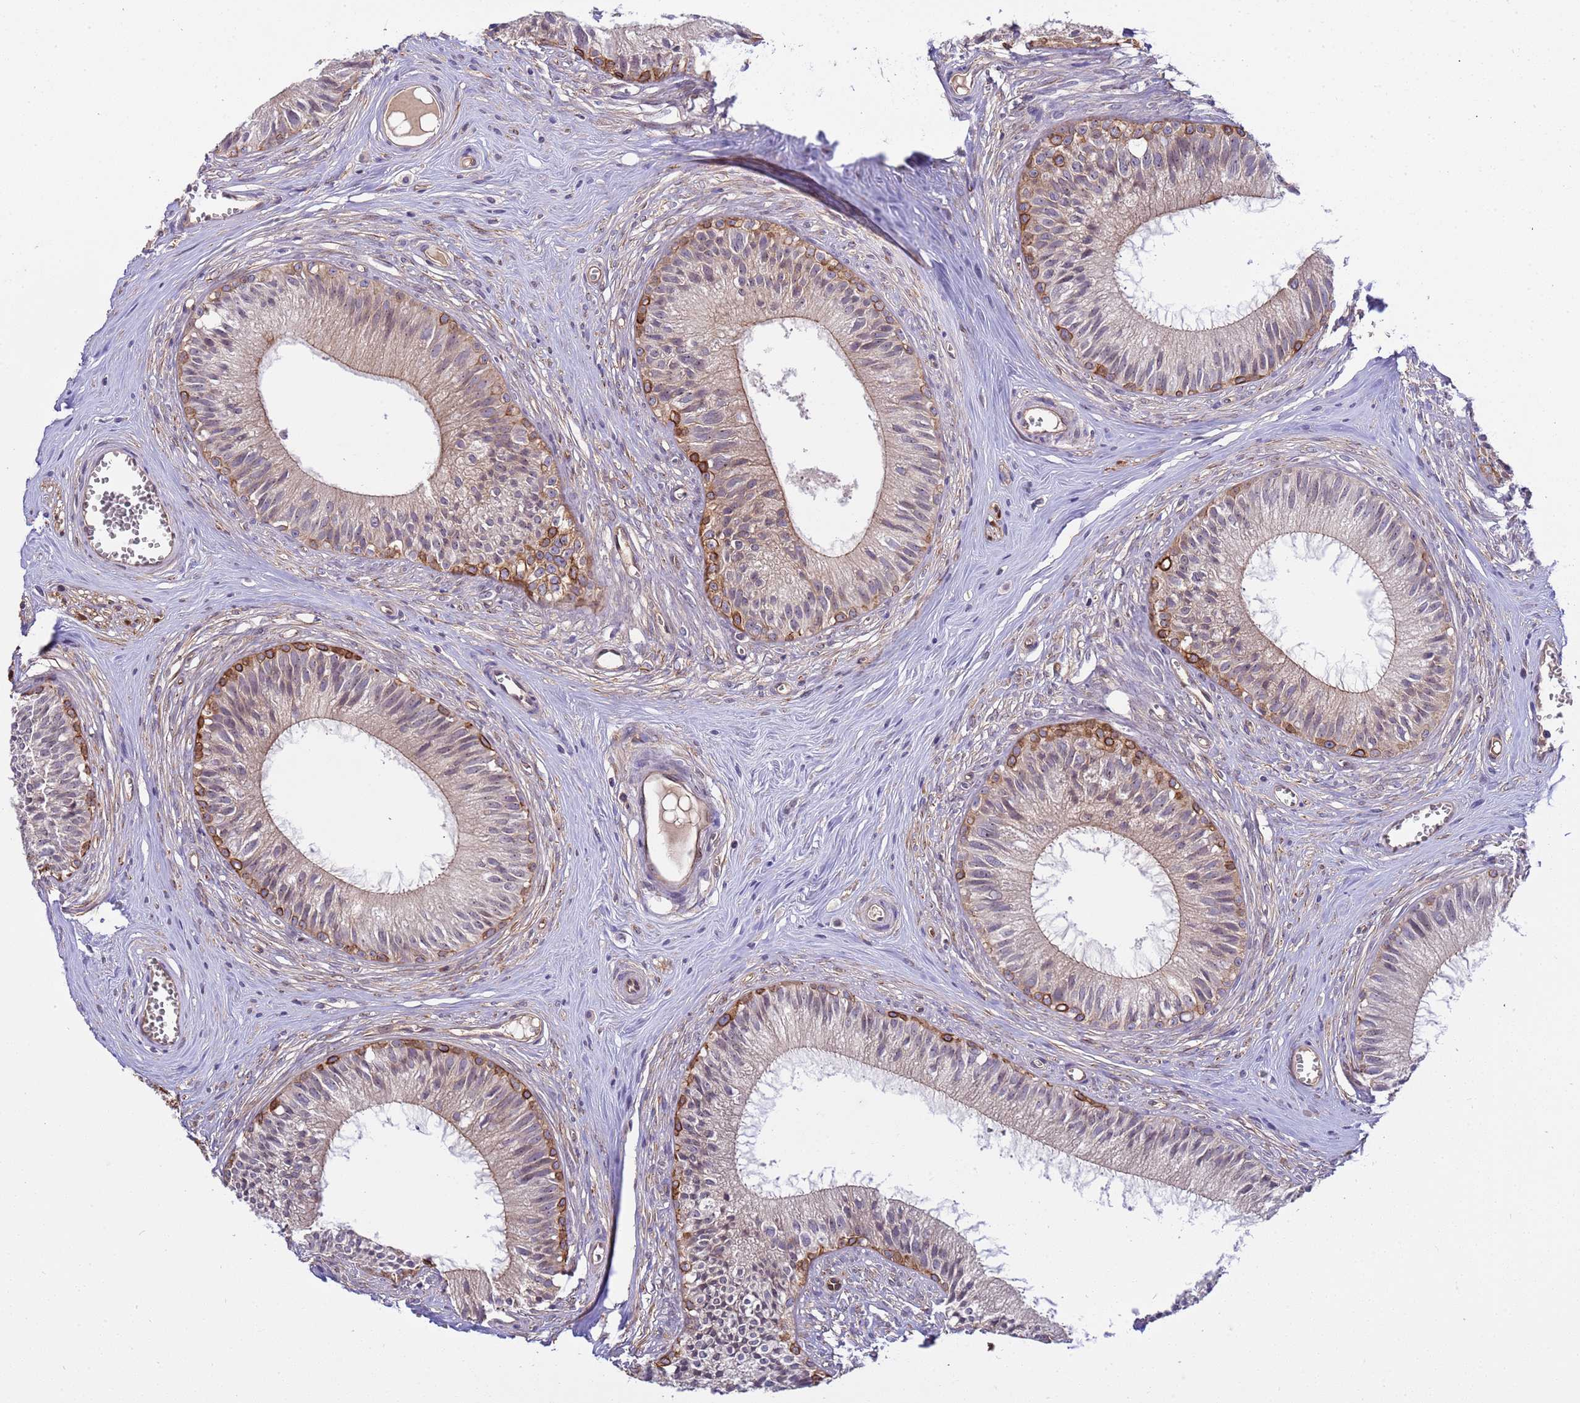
{"staining": {"intensity": "strong", "quantity": "25%-75%", "location": "cytoplasmic/membranous"}, "tissue": "epididymis", "cell_type": "Glandular cells", "image_type": "normal", "snomed": [{"axis": "morphology", "description": "Normal tissue, NOS"}, {"axis": "topography", "description": "Epididymis"}], "caption": "Immunohistochemistry (IHC) photomicrograph of benign human epididymis stained for a protein (brown), which shows high levels of strong cytoplasmic/membranous expression in approximately 25%-75% of glandular cells.", "gene": "SMCO3", "patient": {"sex": "male", "age": 36}}